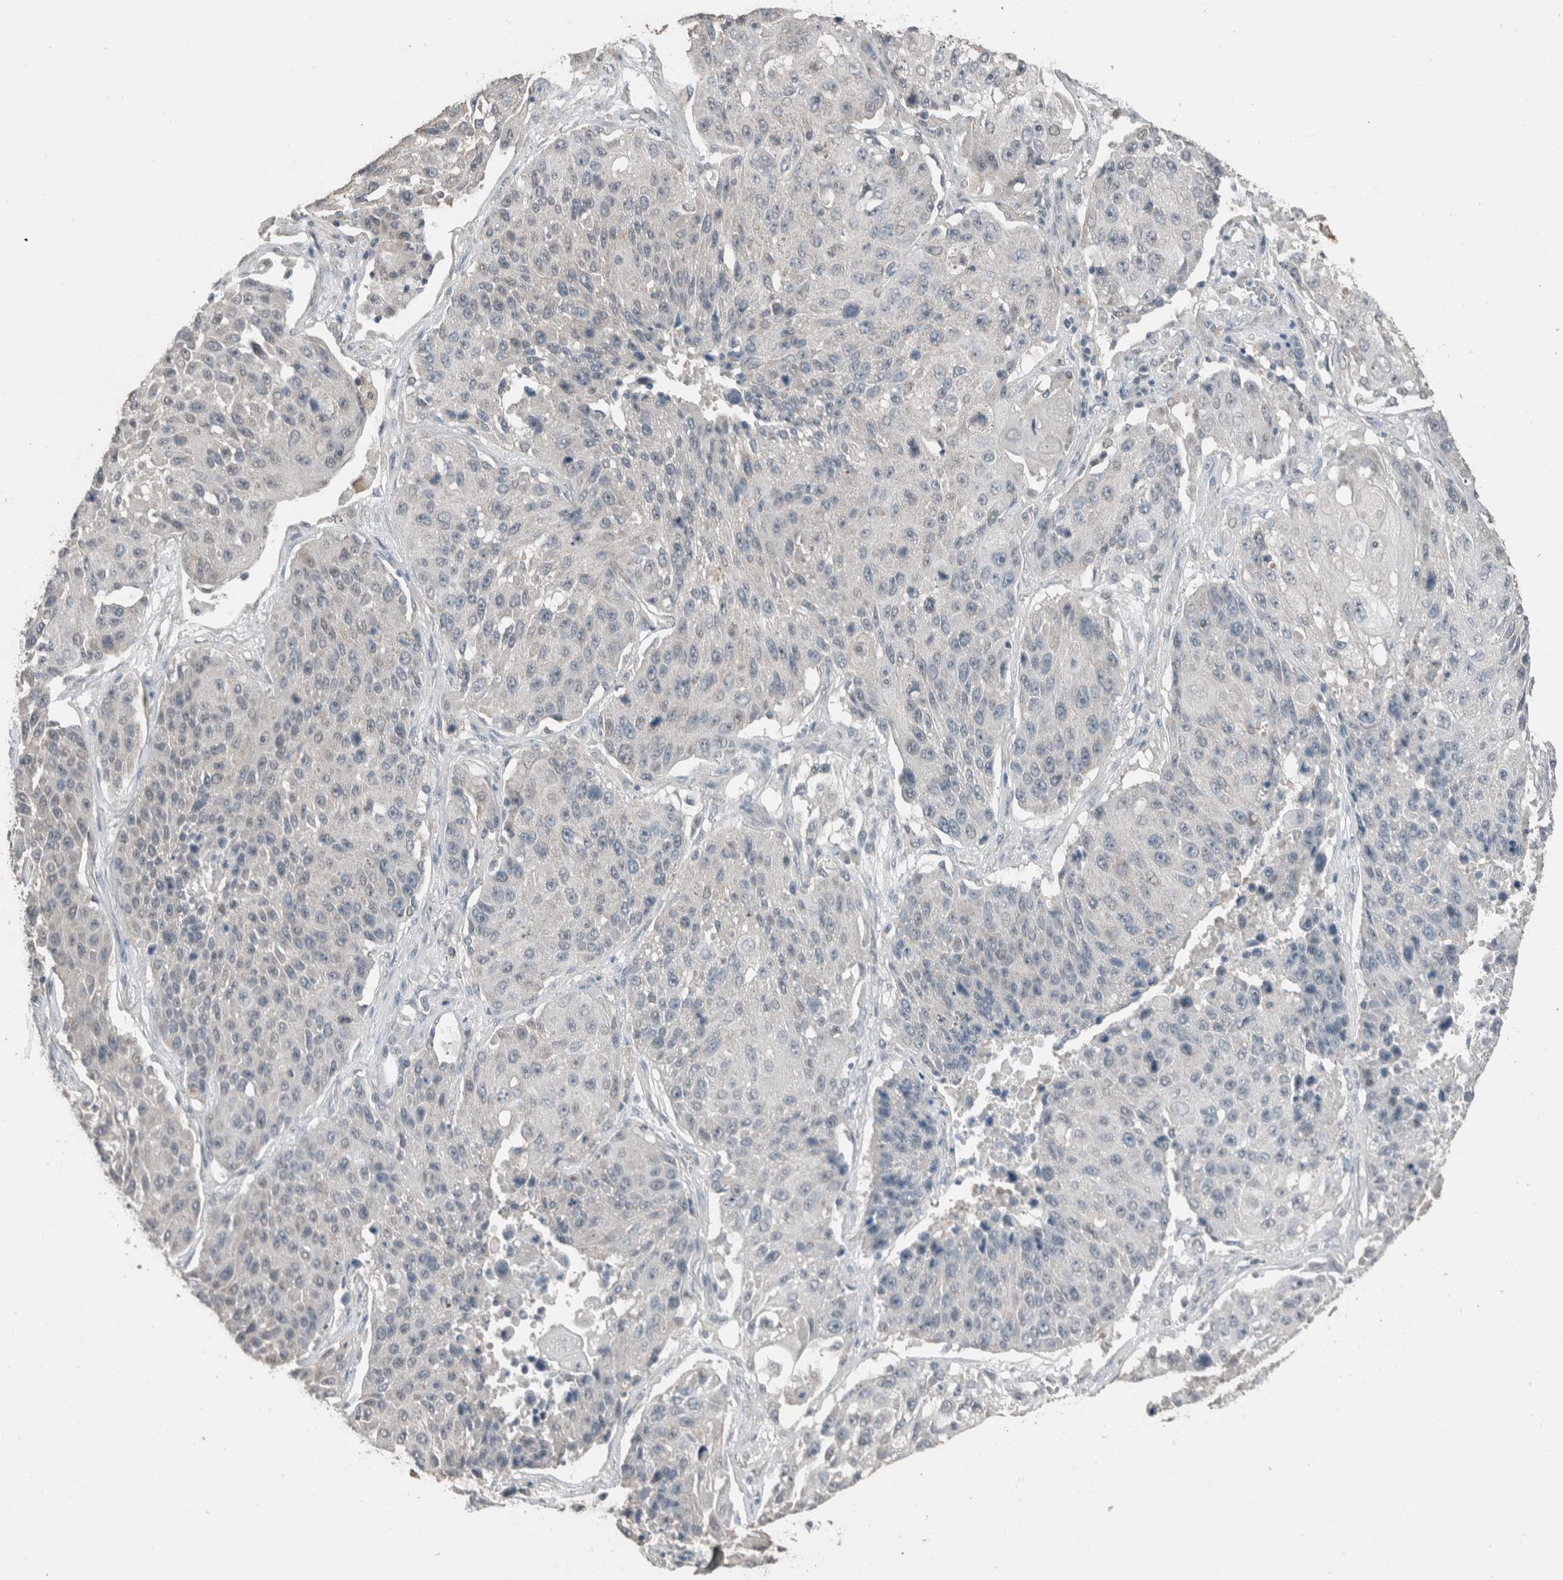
{"staining": {"intensity": "negative", "quantity": "none", "location": "none"}, "tissue": "lung cancer", "cell_type": "Tumor cells", "image_type": "cancer", "snomed": [{"axis": "morphology", "description": "Squamous cell carcinoma, NOS"}, {"axis": "topography", "description": "Lung"}], "caption": "Immunohistochemical staining of lung cancer (squamous cell carcinoma) shows no significant staining in tumor cells. The staining was performed using DAB to visualize the protein expression in brown, while the nuclei were stained in blue with hematoxylin (Magnification: 20x).", "gene": "ACVR2B", "patient": {"sex": "male", "age": 61}}